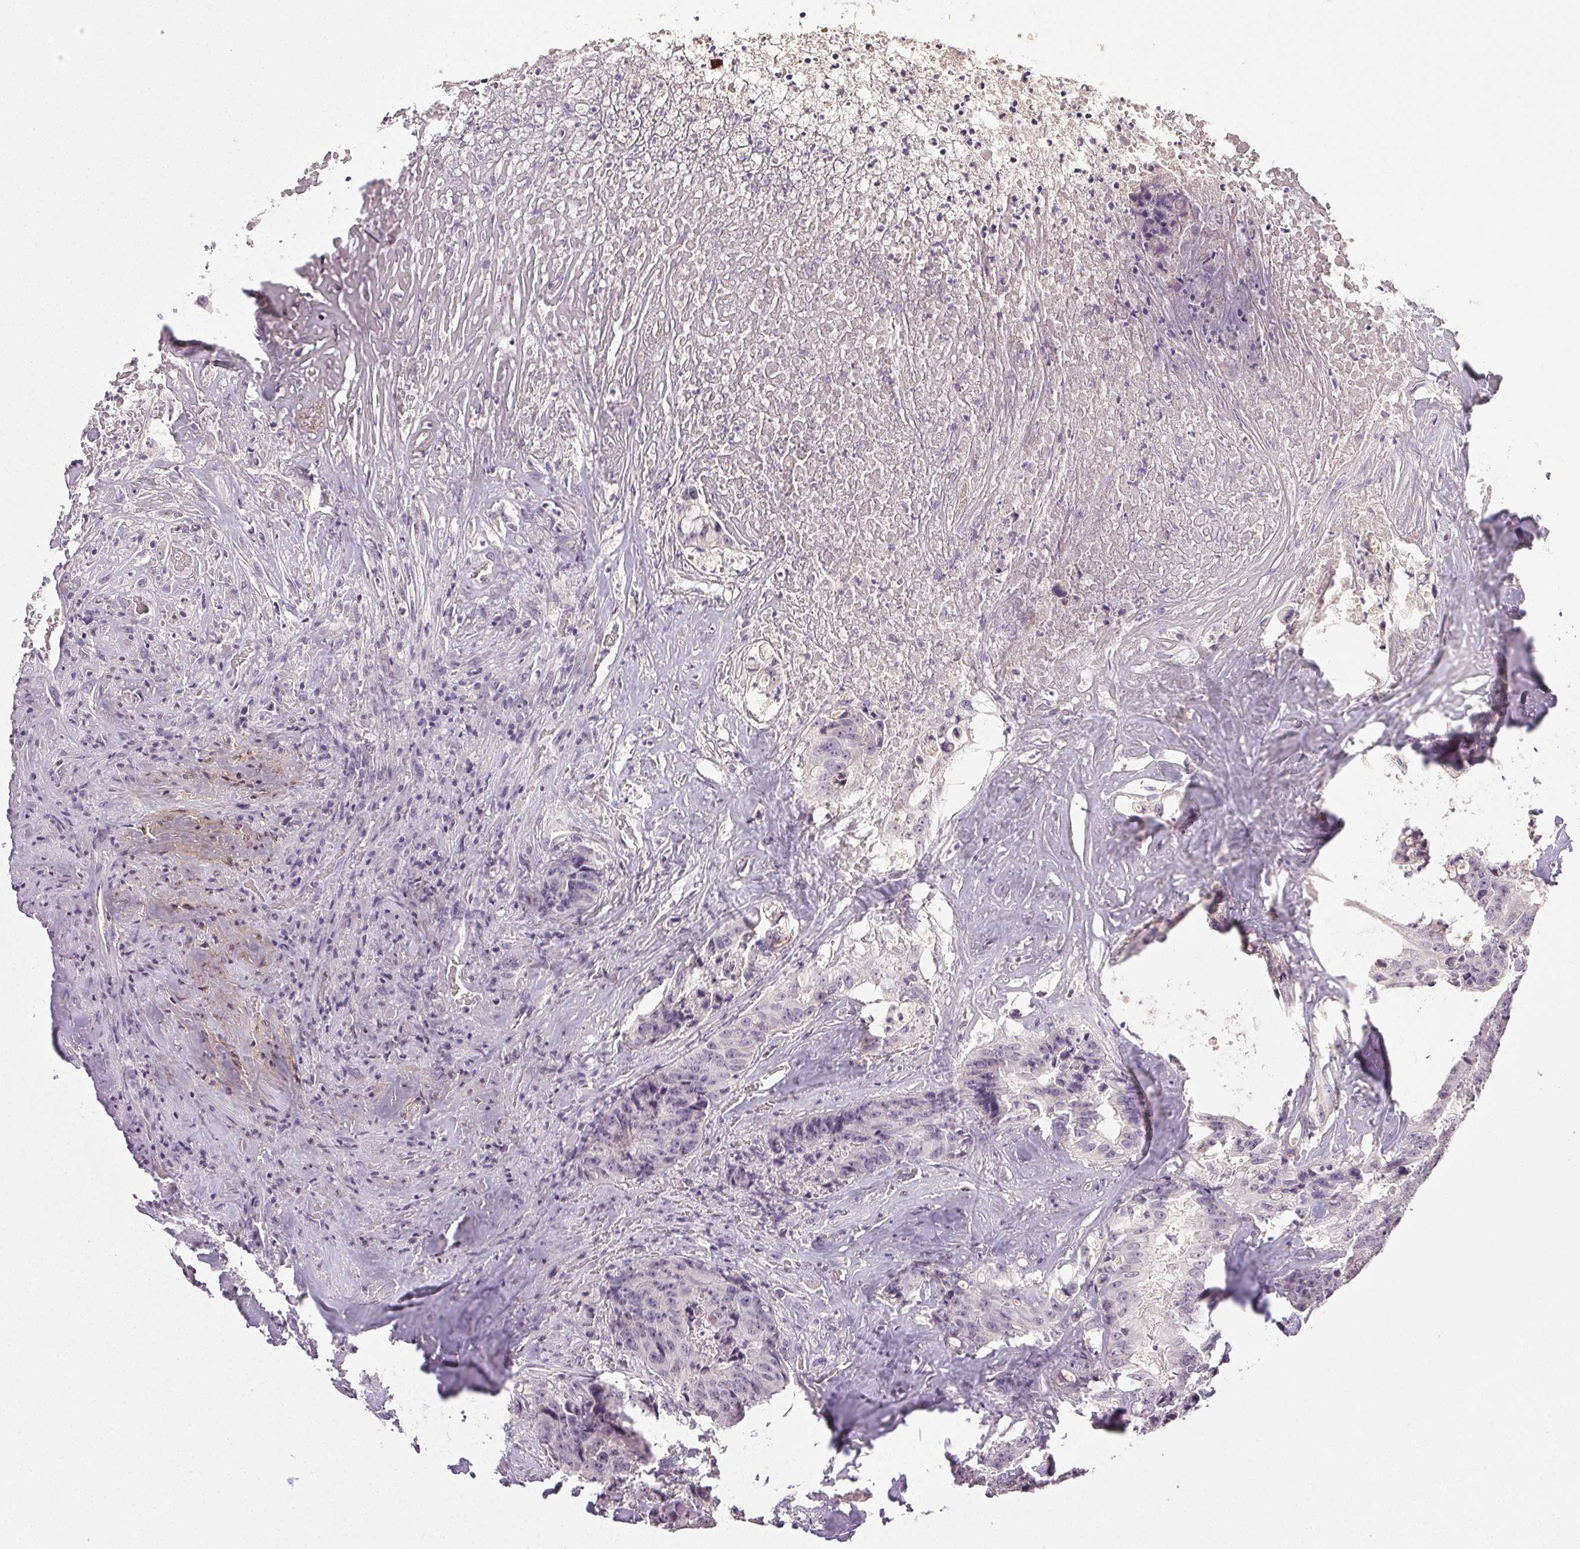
{"staining": {"intensity": "negative", "quantity": "none", "location": "none"}, "tissue": "colorectal cancer", "cell_type": "Tumor cells", "image_type": "cancer", "snomed": [{"axis": "morphology", "description": "Adenocarcinoma, NOS"}, {"axis": "topography", "description": "Rectum"}], "caption": "The micrograph exhibits no staining of tumor cells in colorectal cancer. The staining is performed using DAB brown chromogen with nuclei counter-stained in using hematoxylin.", "gene": "PLCB1", "patient": {"sex": "female", "age": 62}}